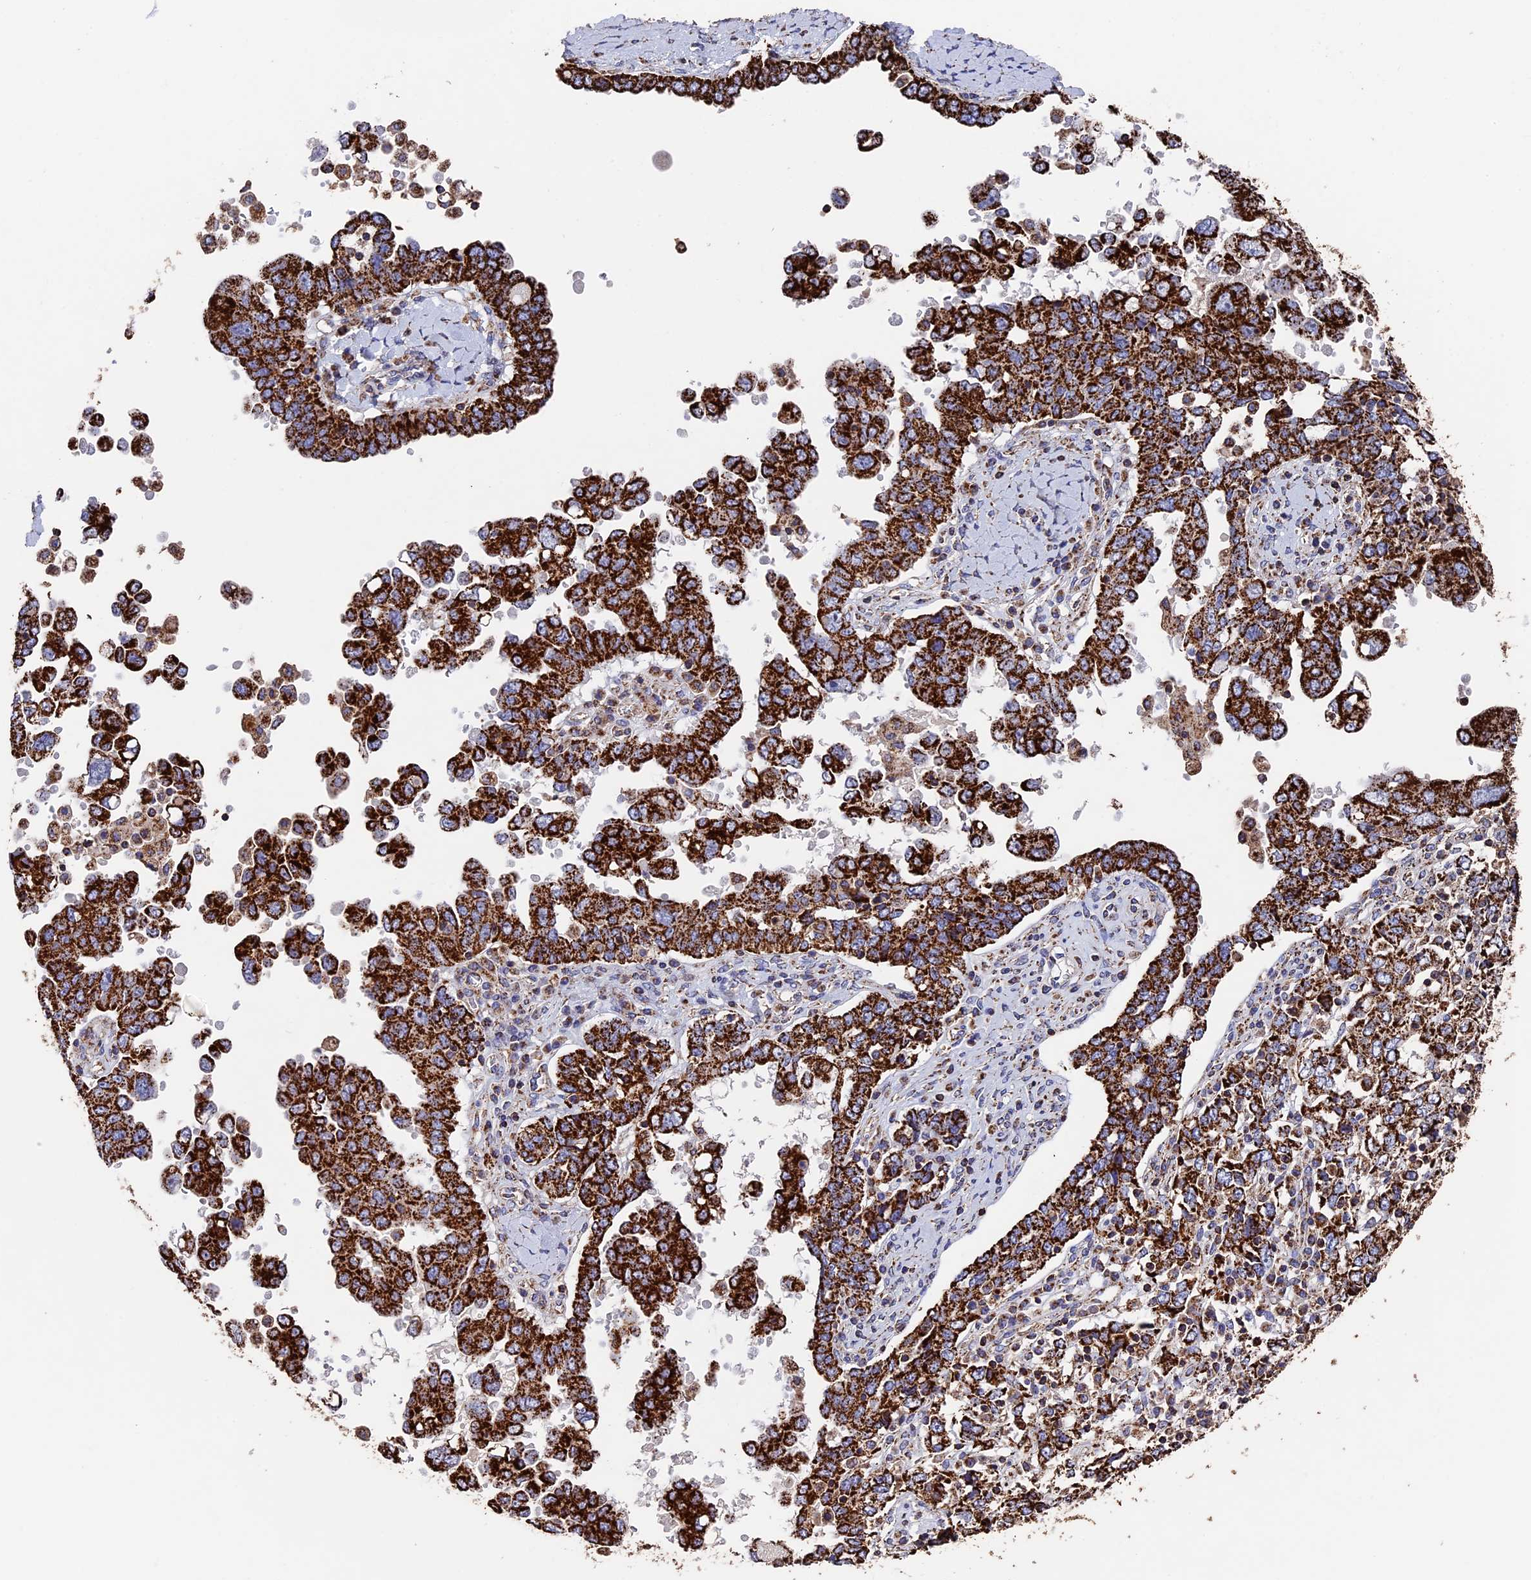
{"staining": {"intensity": "strong", "quantity": ">75%", "location": "cytoplasmic/membranous"}, "tissue": "ovarian cancer", "cell_type": "Tumor cells", "image_type": "cancer", "snomed": [{"axis": "morphology", "description": "Carcinoma, endometroid"}, {"axis": "topography", "description": "Ovary"}], "caption": "Immunohistochemical staining of human endometroid carcinoma (ovarian) demonstrates strong cytoplasmic/membranous protein expression in about >75% of tumor cells.", "gene": "ADAT1", "patient": {"sex": "female", "age": 62}}